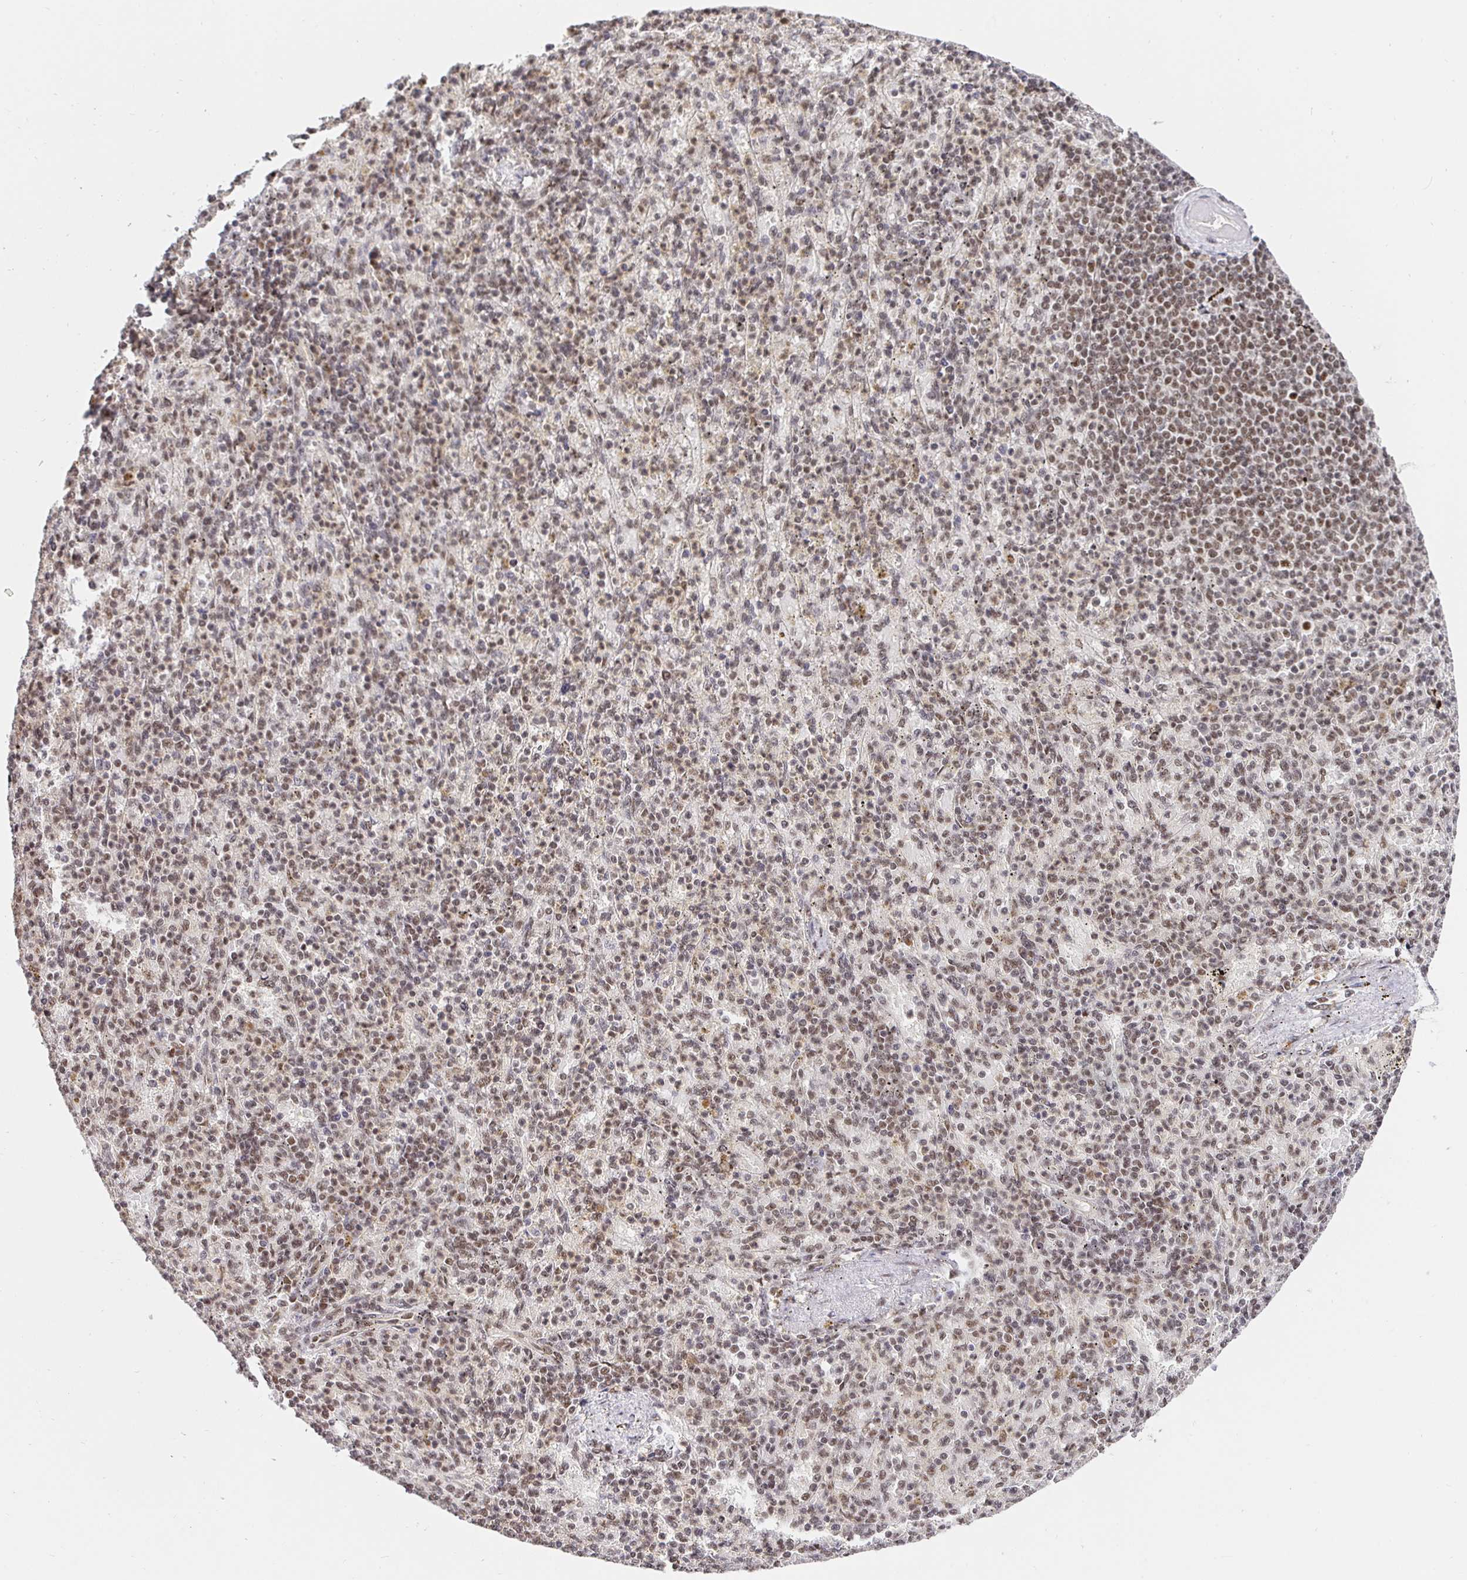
{"staining": {"intensity": "strong", "quantity": "25%-75%", "location": "nuclear"}, "tissue": "spleen", "cell_type": "Cells in red pulp", "image_type": "normal", "snomed": [{"axis": "morphology", "description": "Normal tissue, NOS"}, {"axis": "topography", "description": "Spleen"}], "caption": "Immunohistochemistry (IHC) image of unremarkable spleen: human spleen stained using IHC exhibits high levels of strong protein expression localized specifically in the nuclear of cells in red pulp, appearing as a nuclear brown color.", "gene": "USF1", "patient": {"sex": "female", "age": 74}}